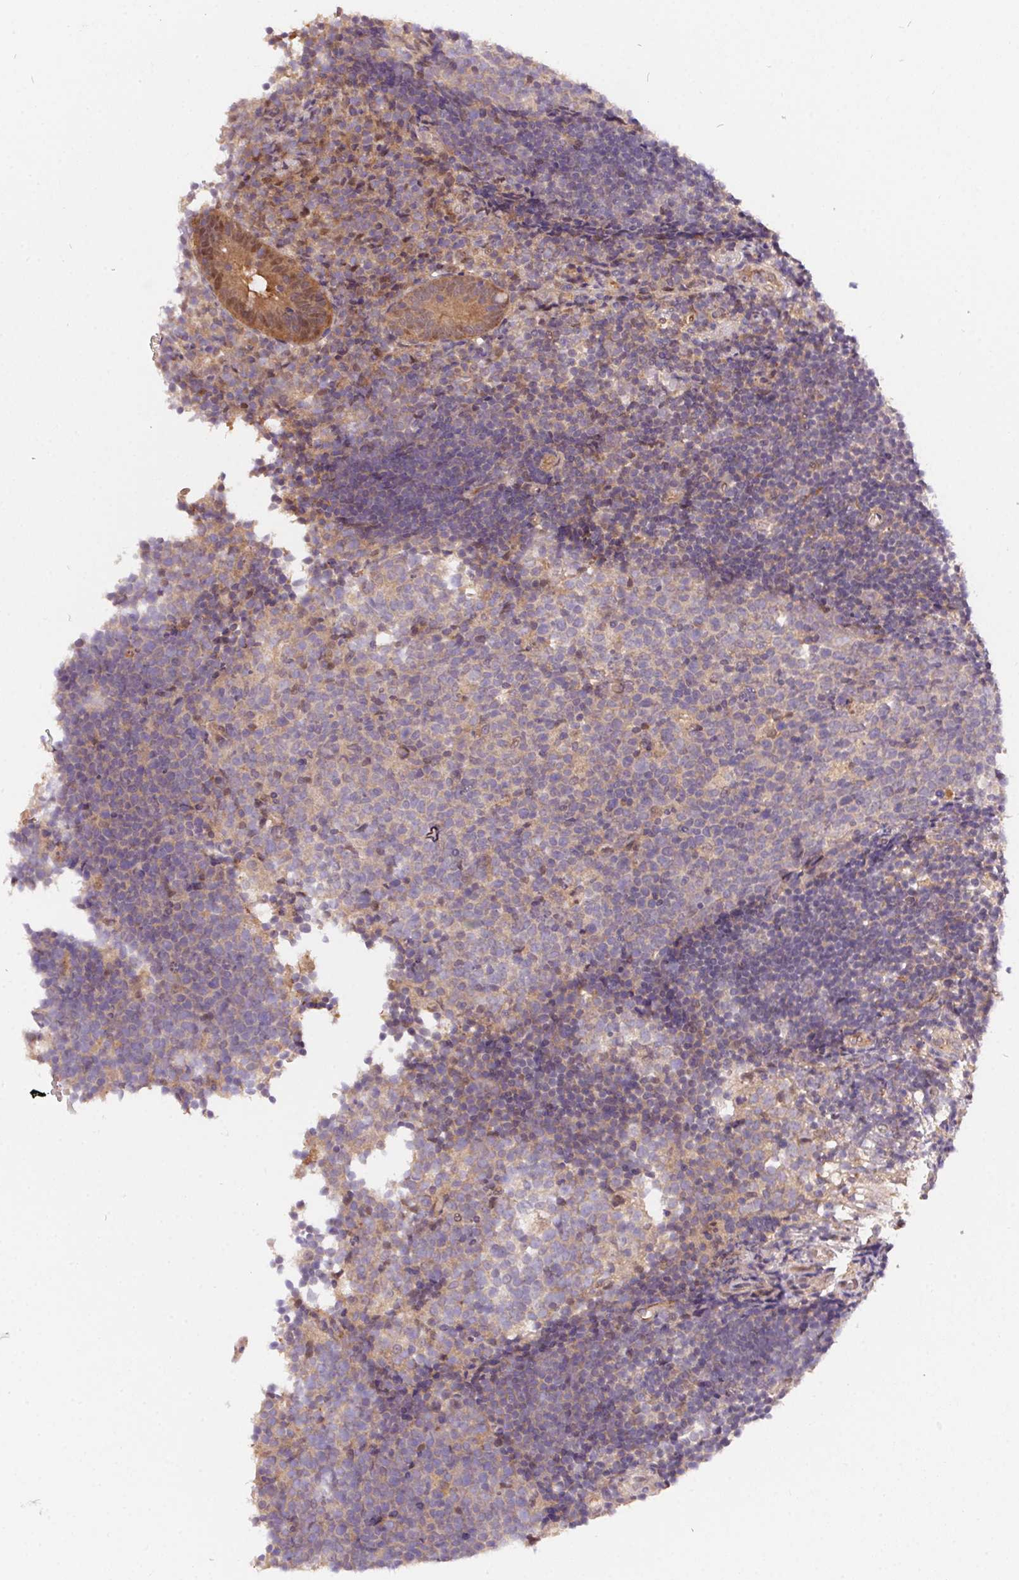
{"staining": {"intensity": "moderate", "quantity": ">75%", "location": "cytoplasmic/membranous"}, "tissue": "appendix", "cell_type": "Glandular cells", "image_type": "normal", "snomed": [{"axis": "morphology", "description": "Normal tissue, NOS"}, {"axis": "topography", "description": "Appendix"}], "caption": "Appendix stained with DAB immunohistochemistry reveals medium levels of moderate cytoplasmic/membranous expression in about >75% of glandular cells.", "gene": "NUDT16", "patient": {"sex": "female", "age": 32}}